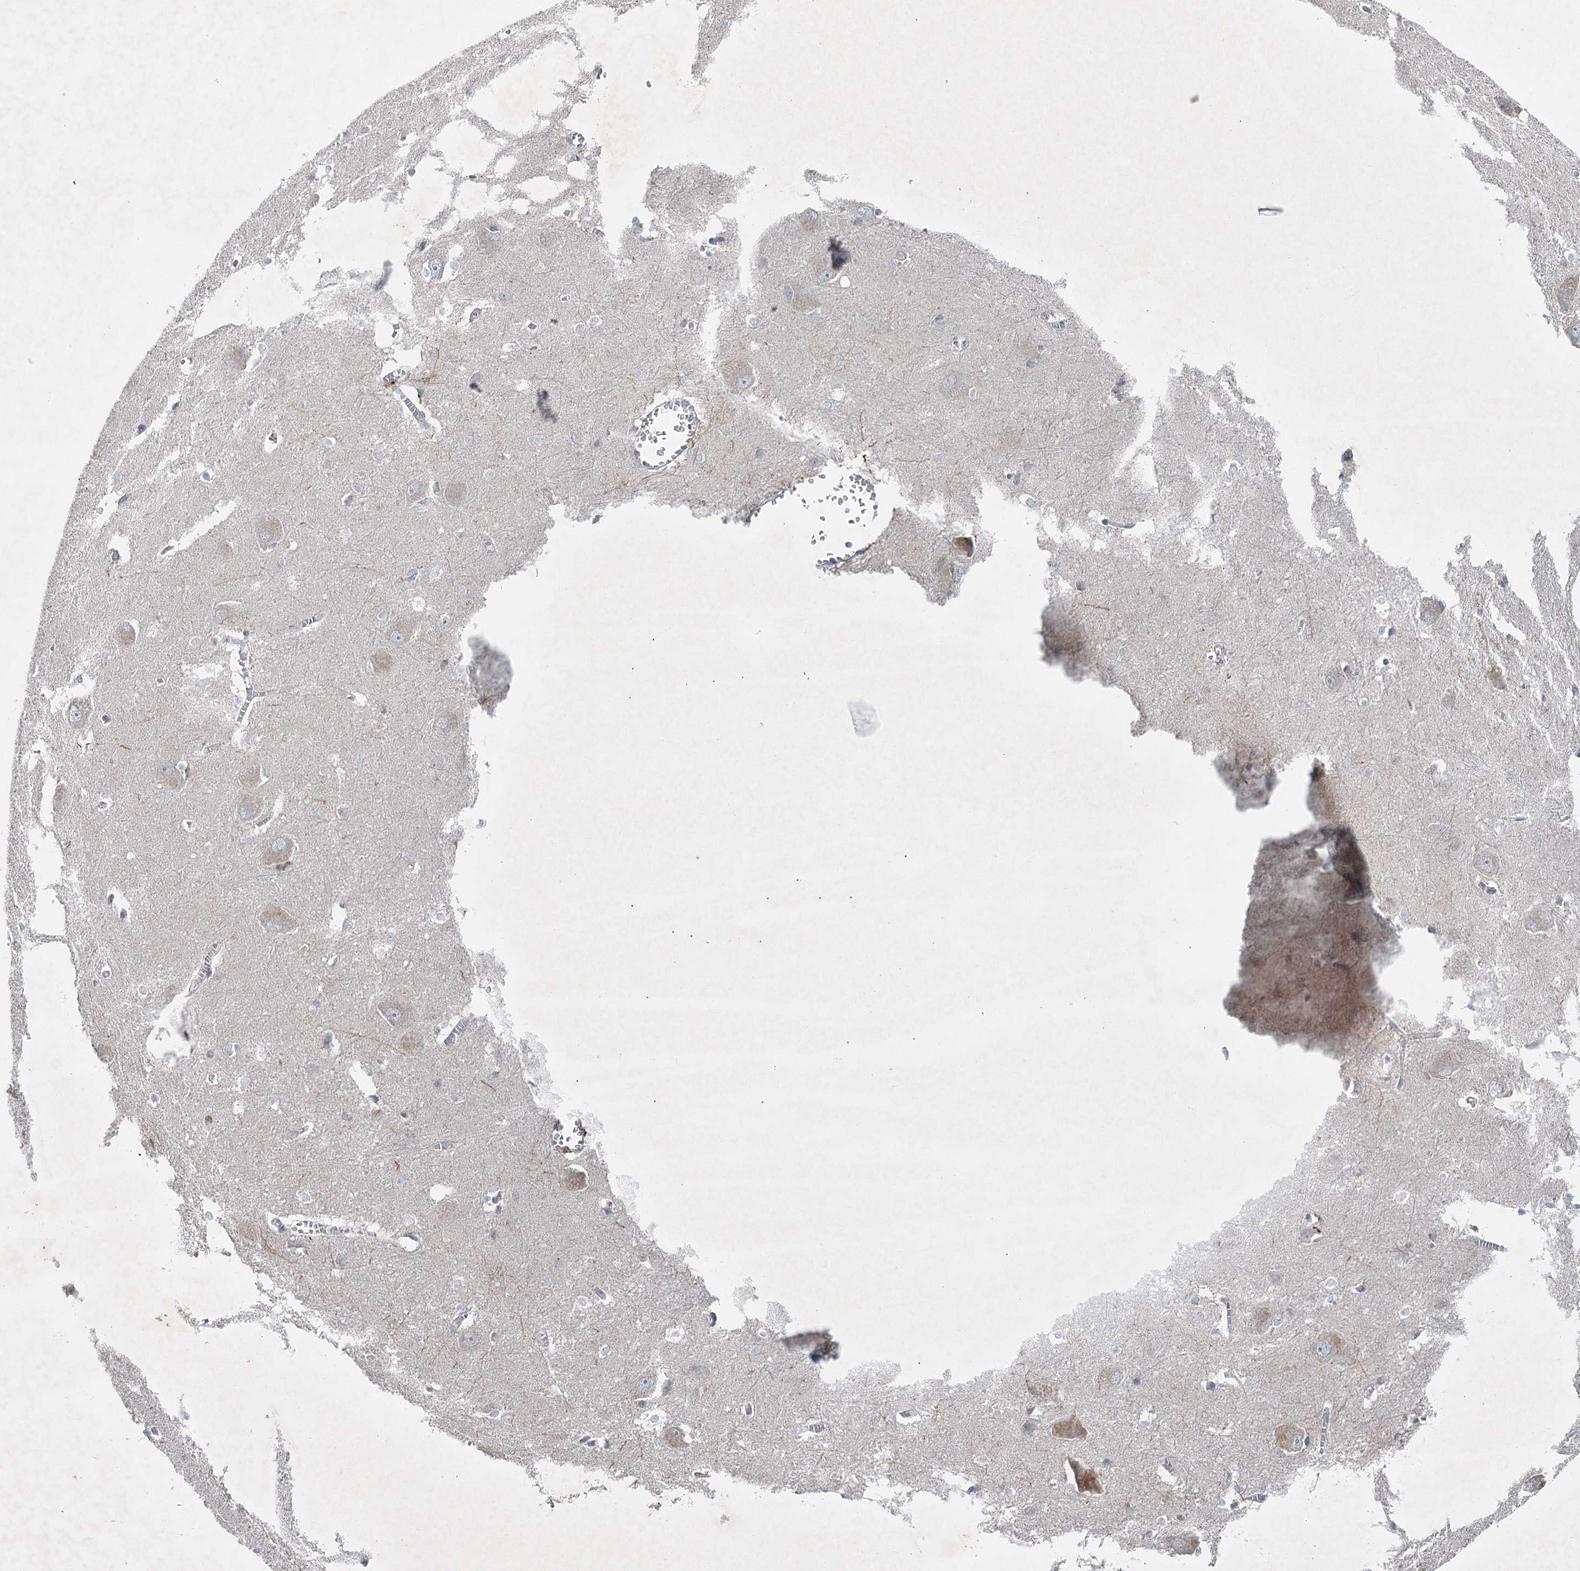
{"staining": {"intensity": "negative", "quantity": "none", "location": "none"}, "tissue": "caudate", "cell_type": "Glial cells", "image_type": "normal", "snomed": [{"axis": "morphology", "description": "Normal tissue, NOS"}, {"axis": "topography", "description": "Lateral ventricle wall"}], "caption": "Immunohistochemical staining of unremarkable human caudate demonstrates no significant staining in glial cells.", "gene": "CHCHD5", "patient": {"sex": "male", "age": 37}}